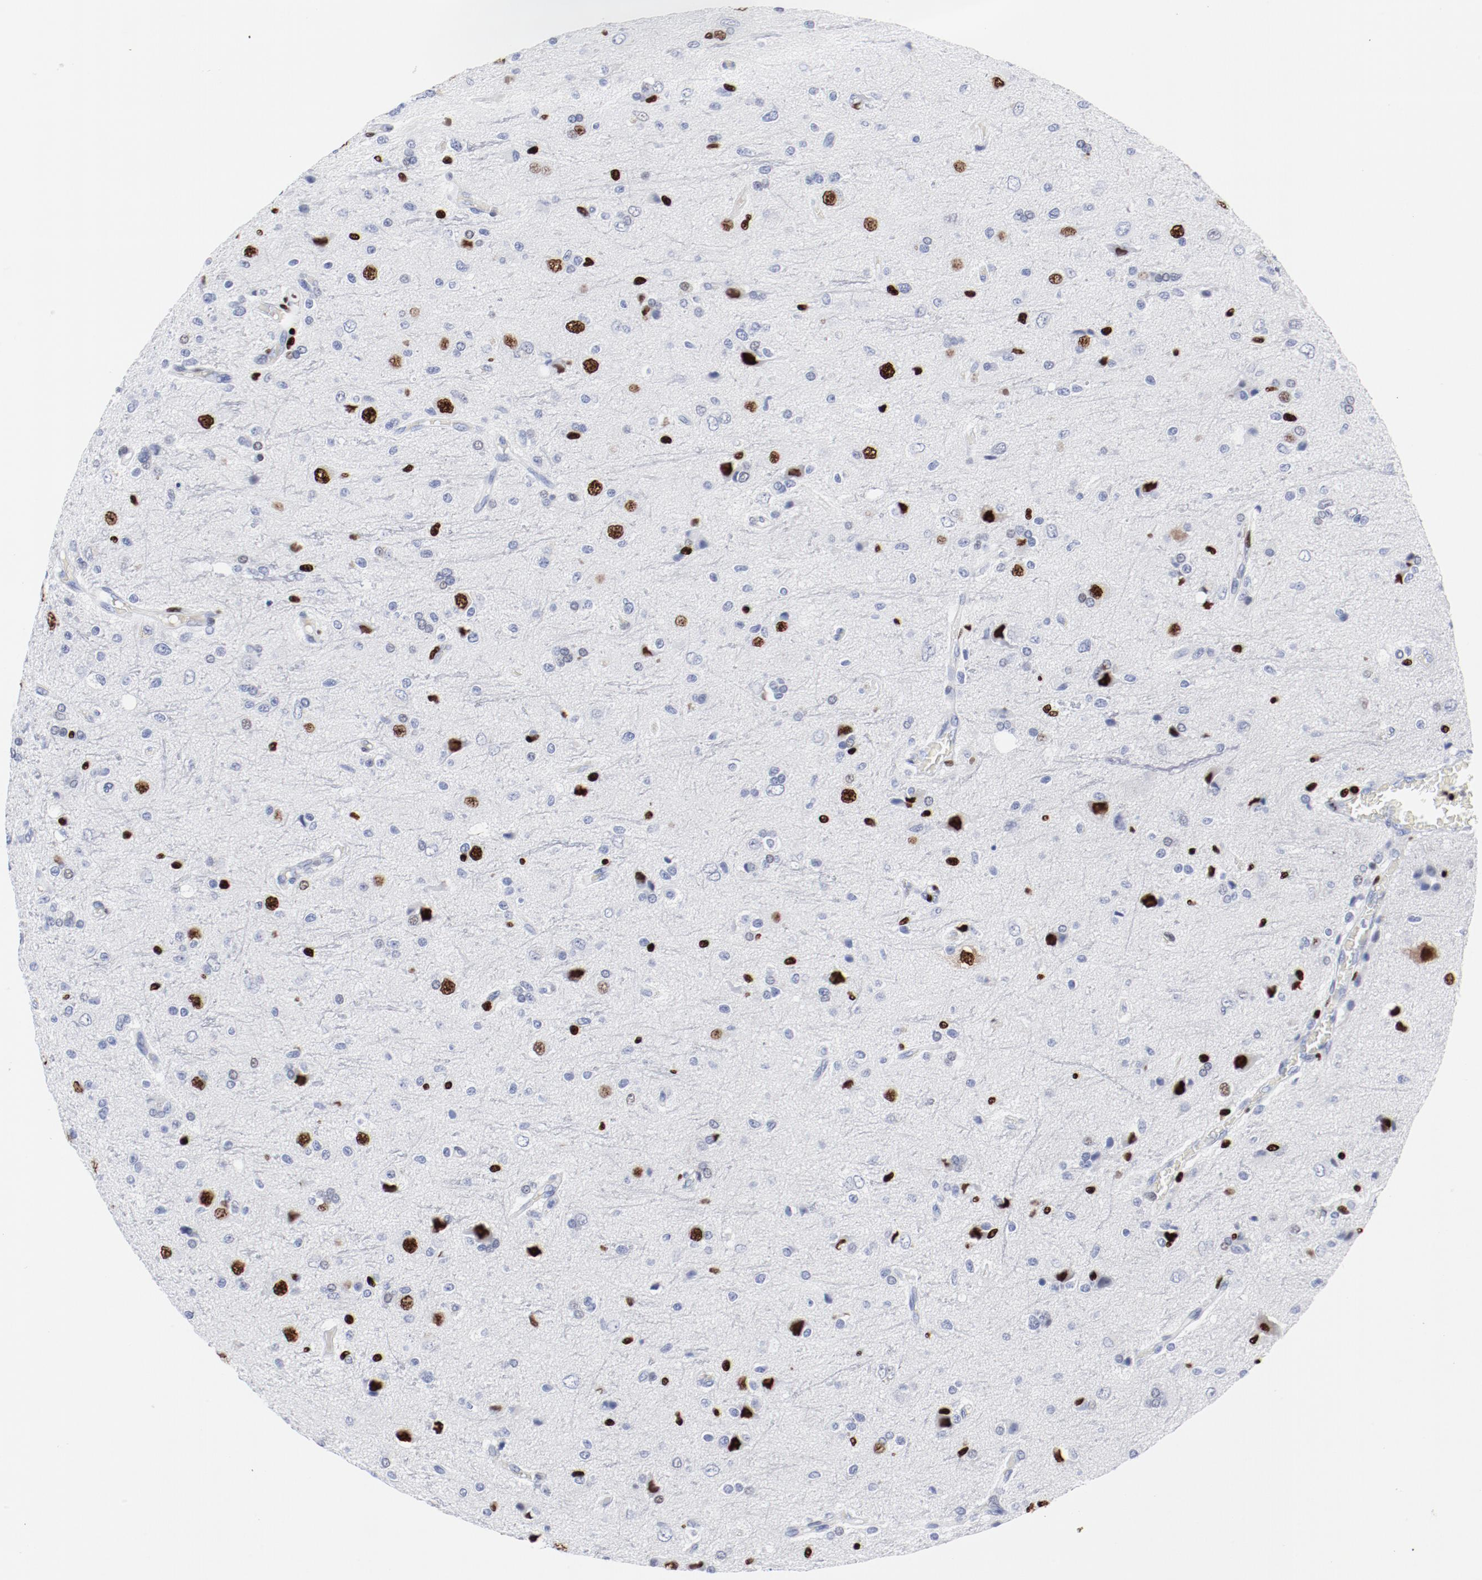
{"staining": {"intensity": "strong", "quantity": "25%-75%", "location": "nuclear"}, "tissue": "glioma", "cell_type": "Tumor cells", "image_type": "cancer", "snomed": [{"axis": "morphology", "description": "Glioma, malignant, High grade"}, {"axis": "topography", "description": "Brain"}], "caption": "Strong nuclear positivity is appreciated in about 25%-75% of tumor cells in glioma.", "gene": "SMARCC2", "patient": {"sex": "male", "age": 47}}